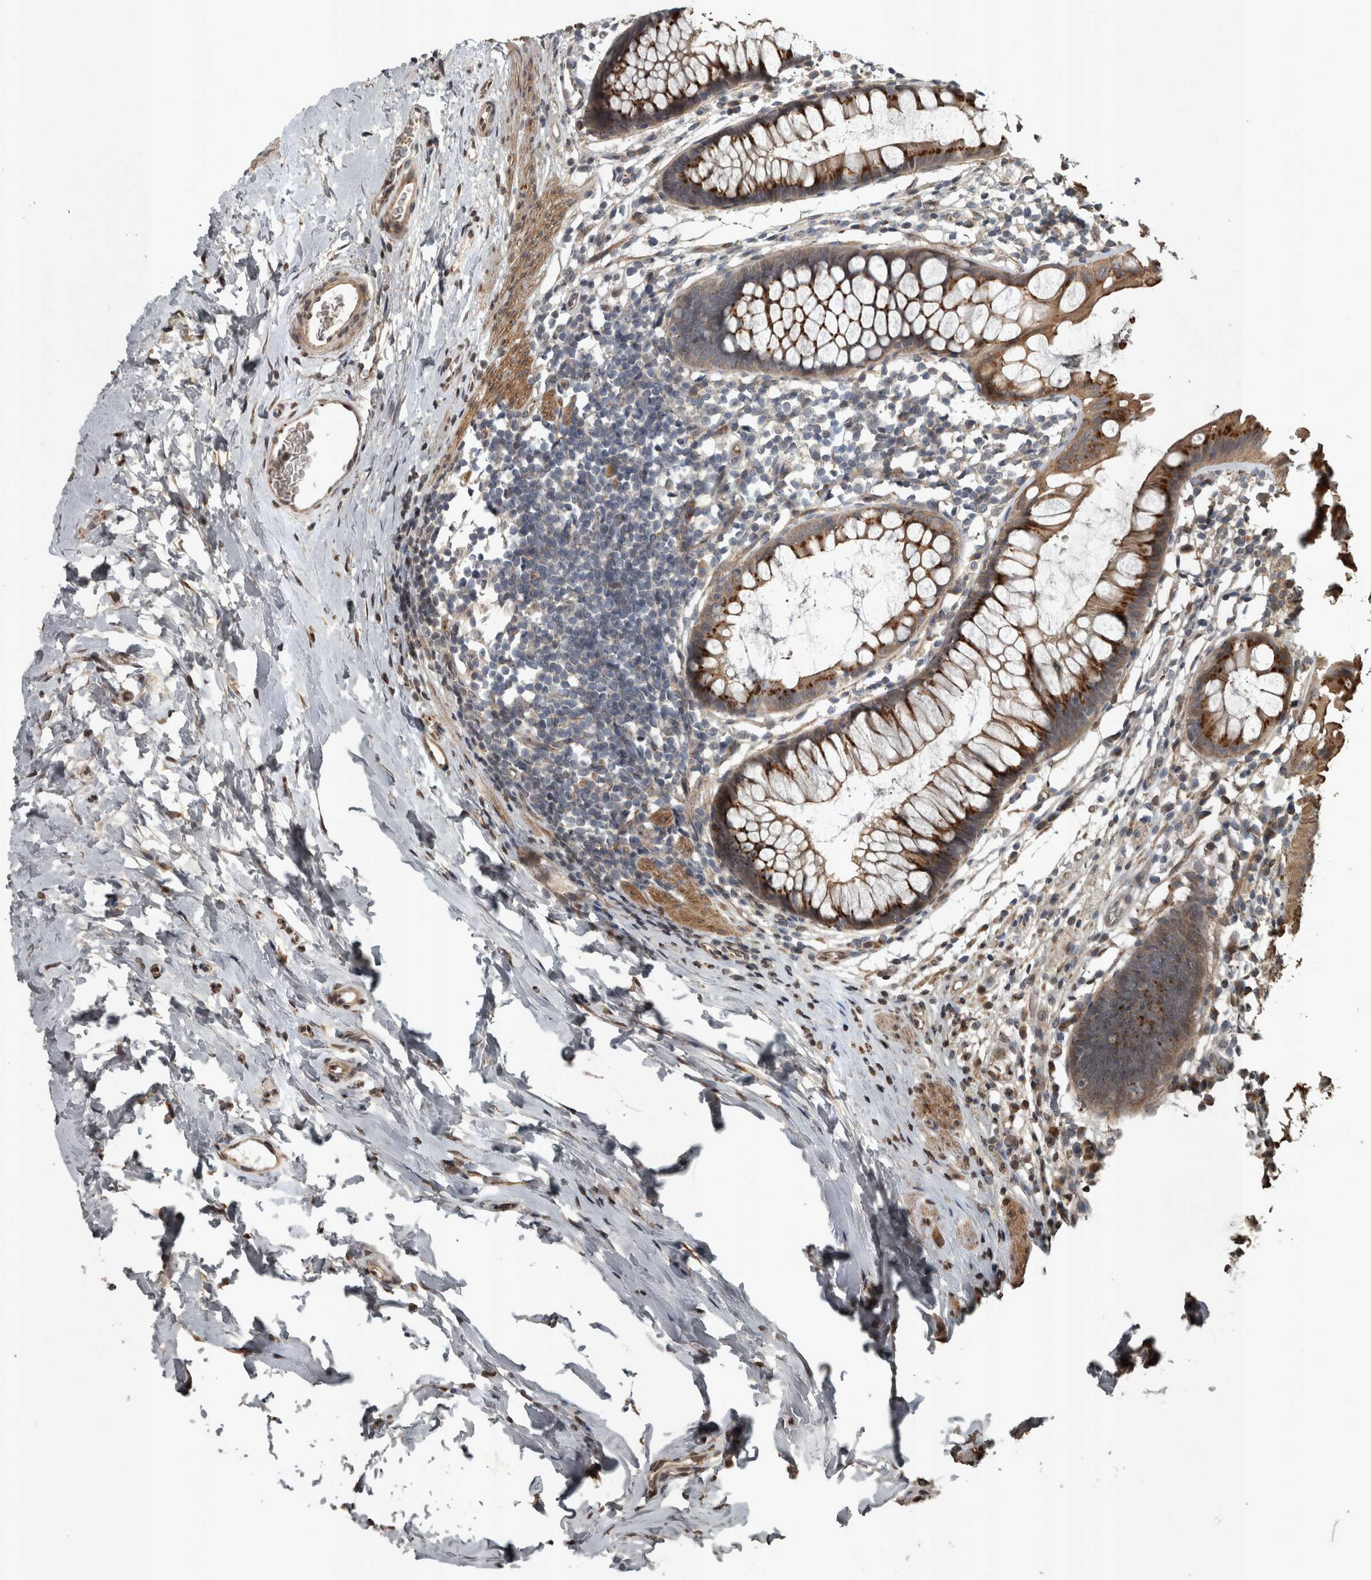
{"staining": {"intensity": "moderate", "quantity": ">75%", "location": "cytoplasmic/membranous"}, "tissue": "colon", "cell_type": "Endothelial cells", "image_type": "normal", "snomed": [{"axis": "morphology", "description": "Normal tissue, NOS"}, {"axis": "topography", "description": "Colon"}], "caption": "Immunohistochemical staining of unremarkable colon exhibits moderate cytoplasmic/membranous protein staining in about >75% of endothelial cells. (brown staining indicates protein expression, while blue staining denotes nuclei).", "gene": "ZNF345", "patient": {"sex": "female", "age": 62}}